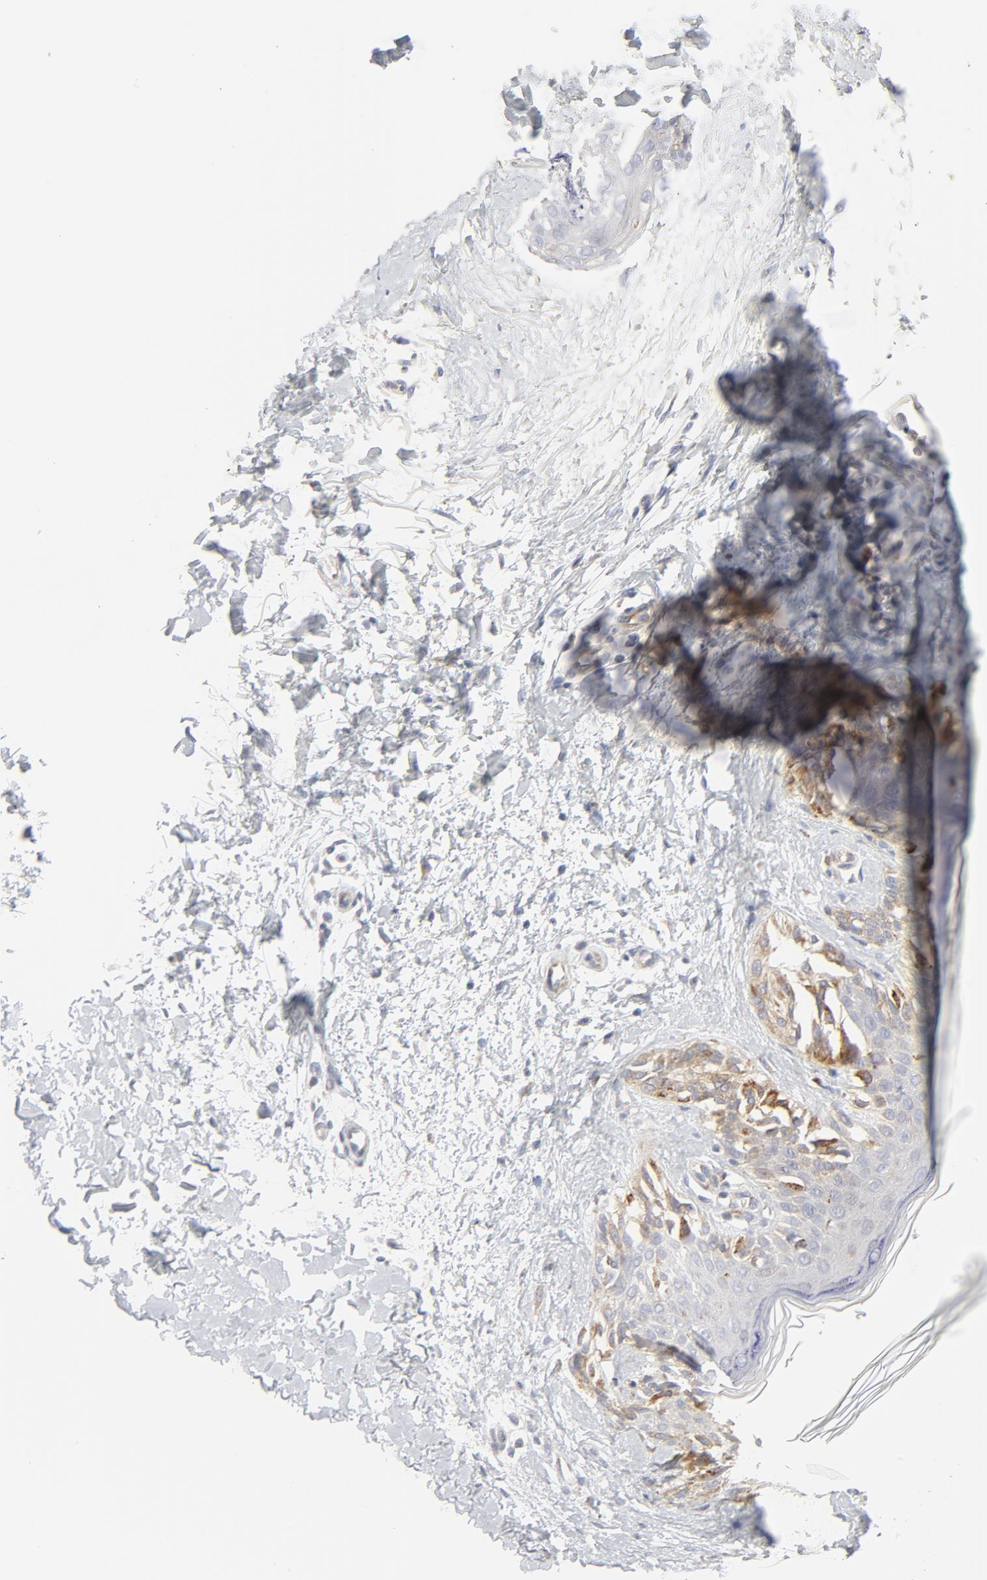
{"staining": {"intensity": "moderate", "quantity": ">75%", "location": "cytoplasmic/membranous"}, "tissue": "melanoma", "cell_type": "Tumor cells", "image_type": "cancer", "snomed": [{"axis": "morphology", "description": "Normal tissue, NOS"}, {"axis": "morphology", "description": "Malignant melanoma, NOS"}, {"axis": "topography", "description": "Skin"}], "caption": "Tumor cells demonstrate moderate cytoplasmic/membranous expression in approximately >75% of cells in melanoma.", "gene": "LRP6", "patient": {"sex": "male", "age": 83}}